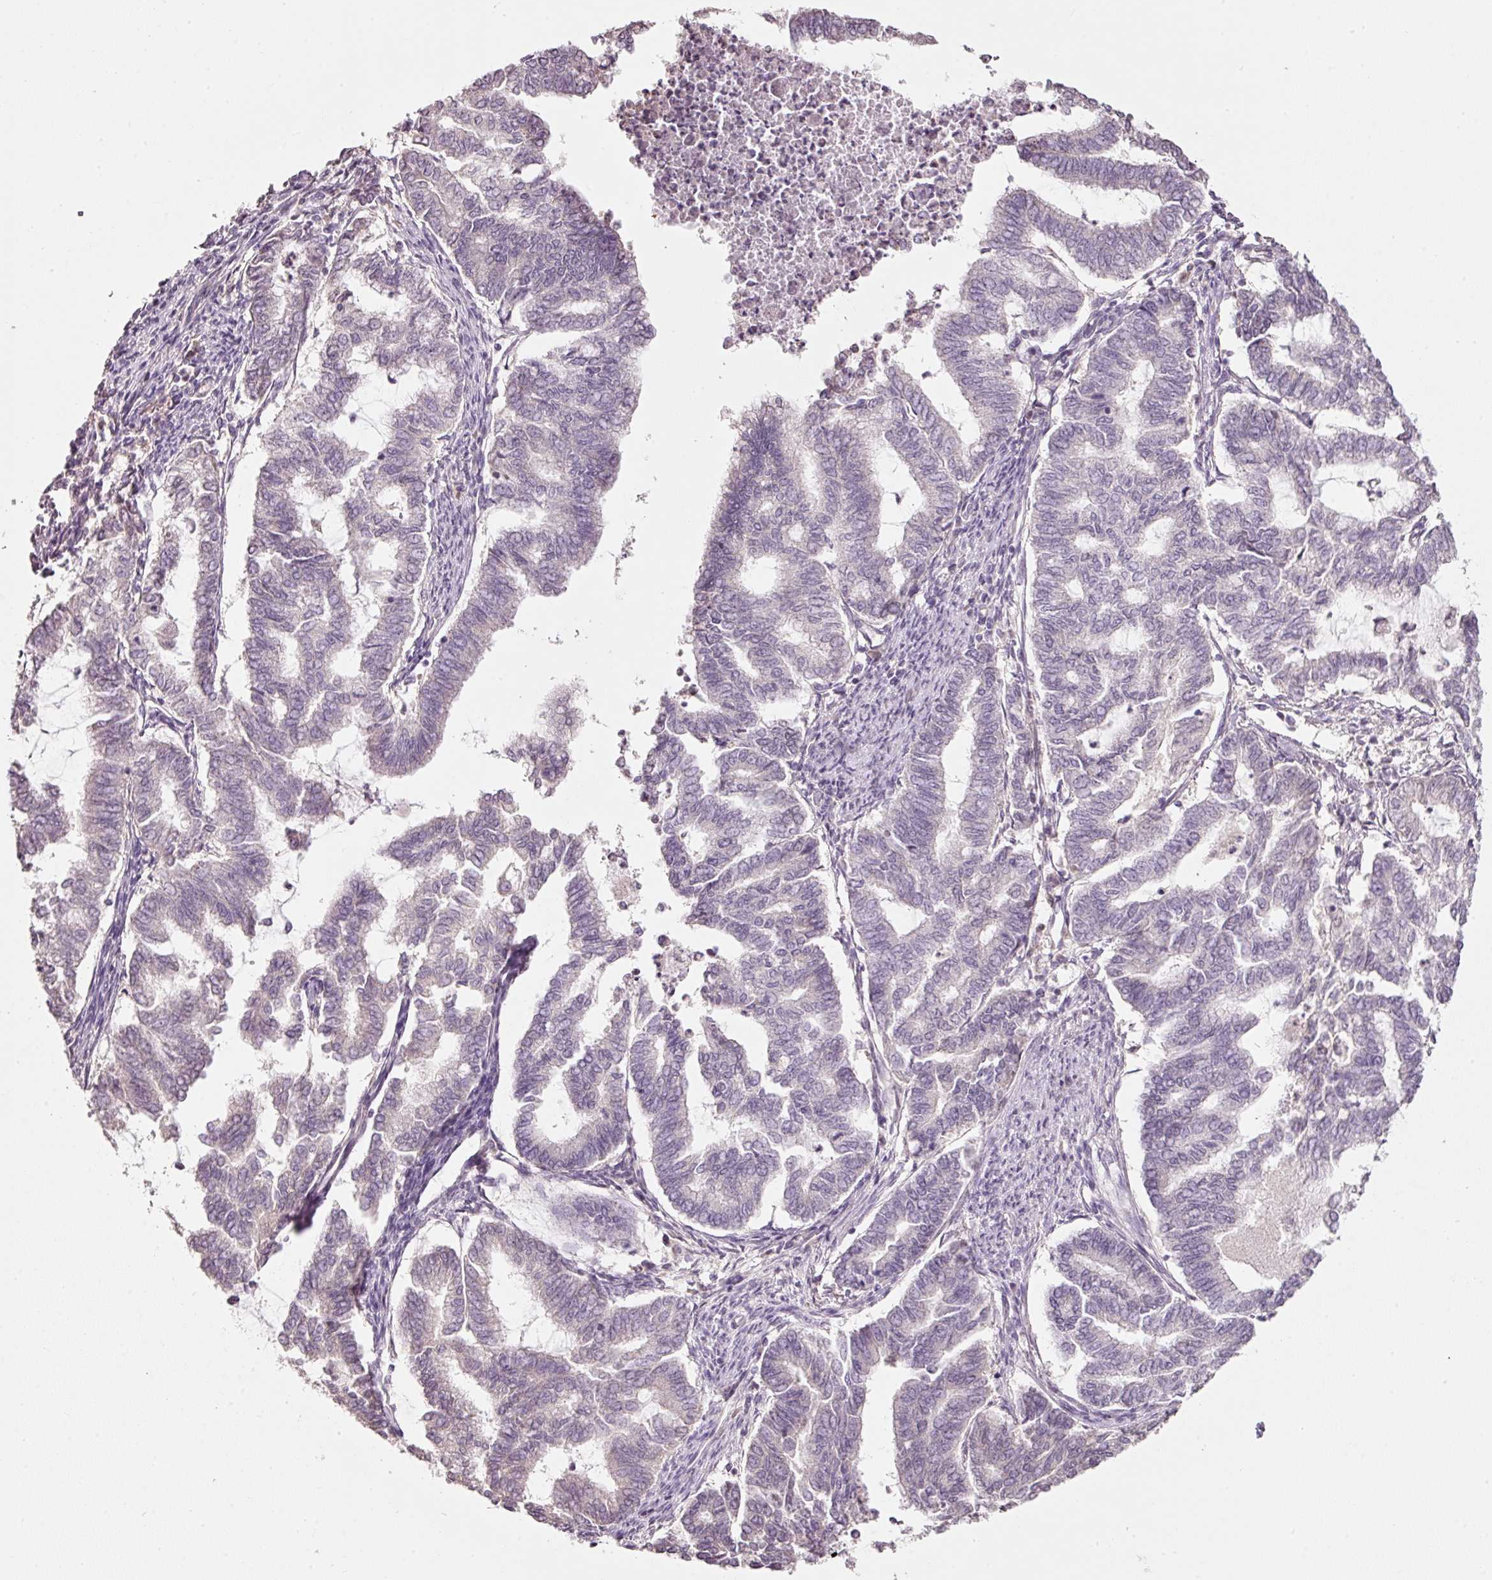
{"staining": {"intensity": "negative", "quantity": "none", "location": "none"}, "tissue": "endometrial cancer", "cell_type": "Tumor cells", "image_type": "cancer", "snomed": [{"axis": "morphology", "description": "Adenocarcinoma, NOS"}, {"axis": "topography", "description": "Endometrium"}], "caption": "A high-resolution image shows IHC staining of adenocarcinoma (endometrial), which reveals no significant expression in tumor cells.", "gene": "TOB2", "patient": {"sex": "female", "age": 79}}